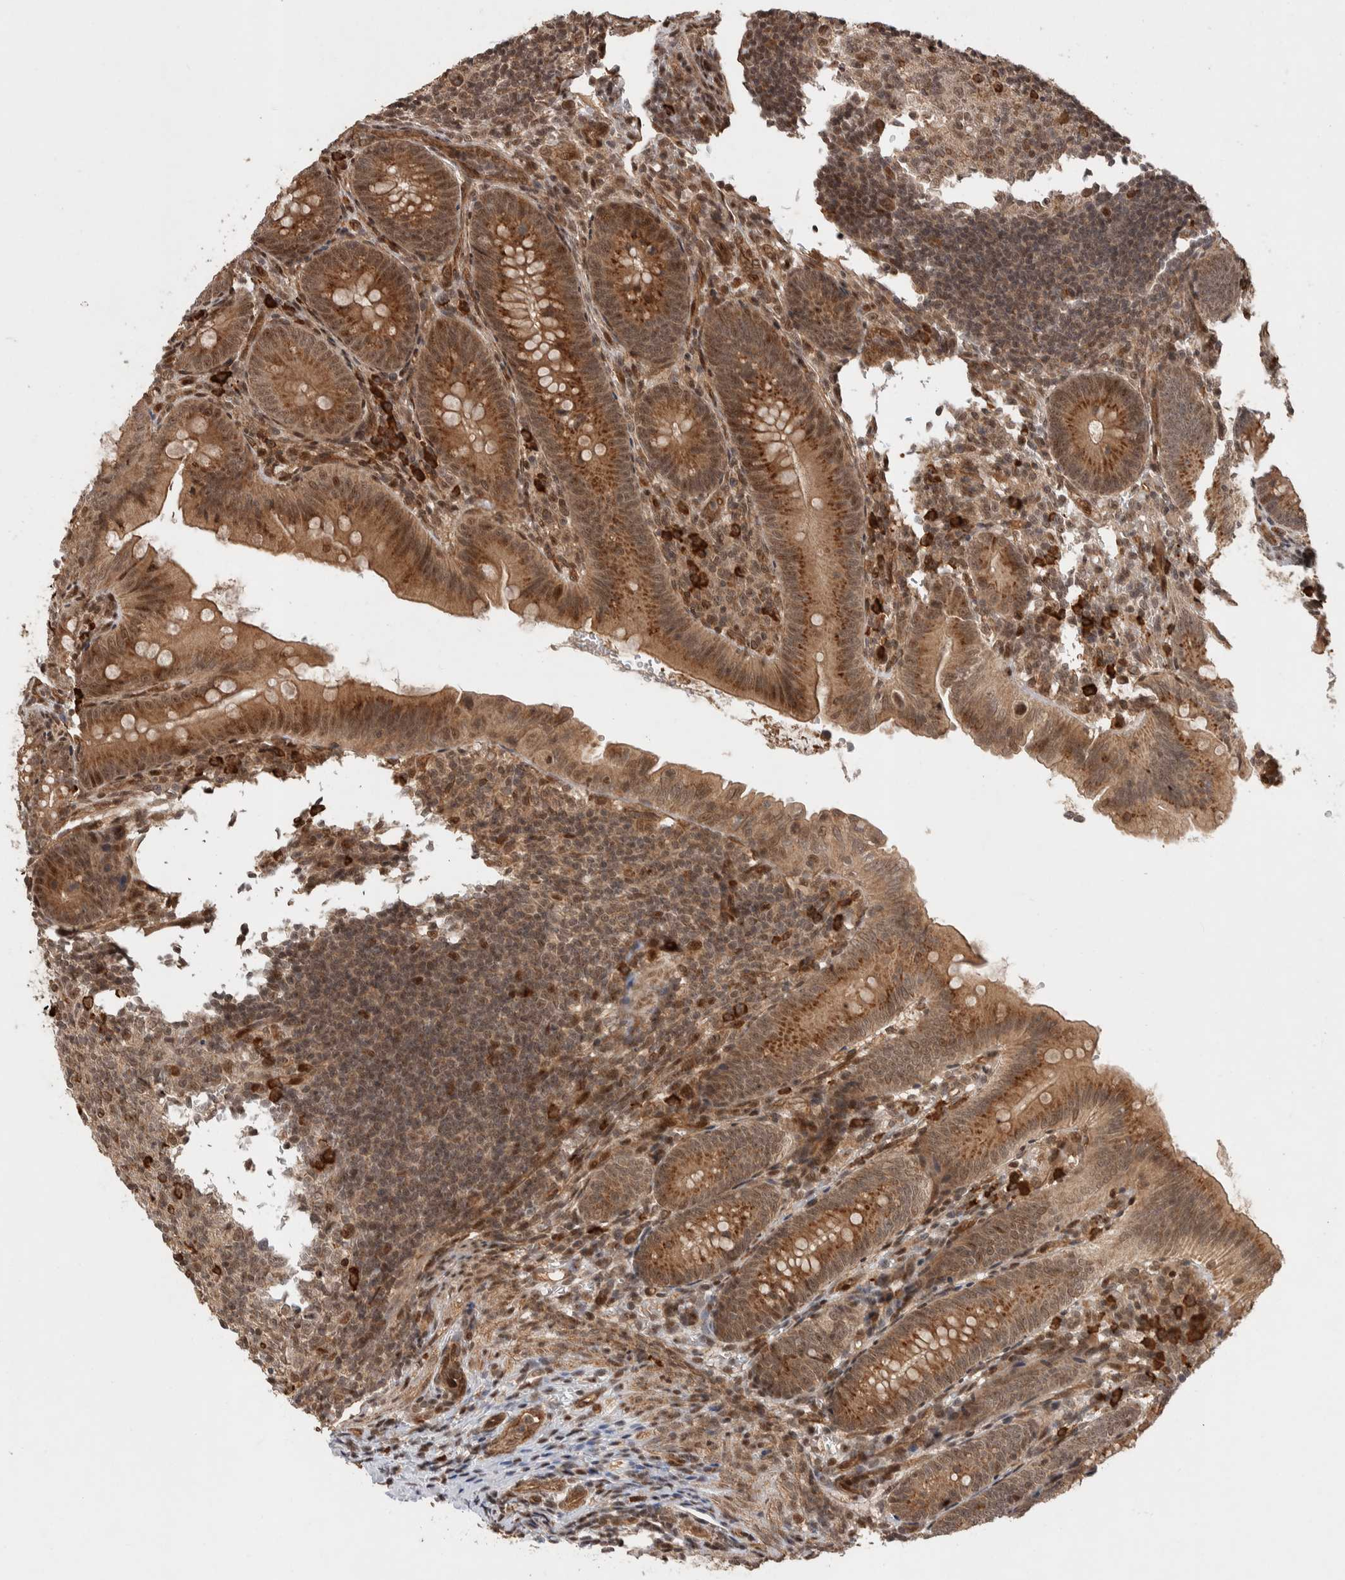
{"staining": {"intensity": "moderate", "quantity": ">75%", "location": "cytoplasmic/membranous,nuclear"}, "tissue": "appendix", "cell_type": "Glandular cells", "image_type": "normal", "snomed": [{"axis": "morphology", "description": "Normal tissue, NOS"}, {"axis": "topography", "description": "Appendix"}], "caption": "IHC of normal appendix displays medium levels of moderate cytoplasmic/membranous,nuclear expression in about >75% of glandular cells.", "gene": "TOR1B", "patient": {"sex": "male", "age": 1}}